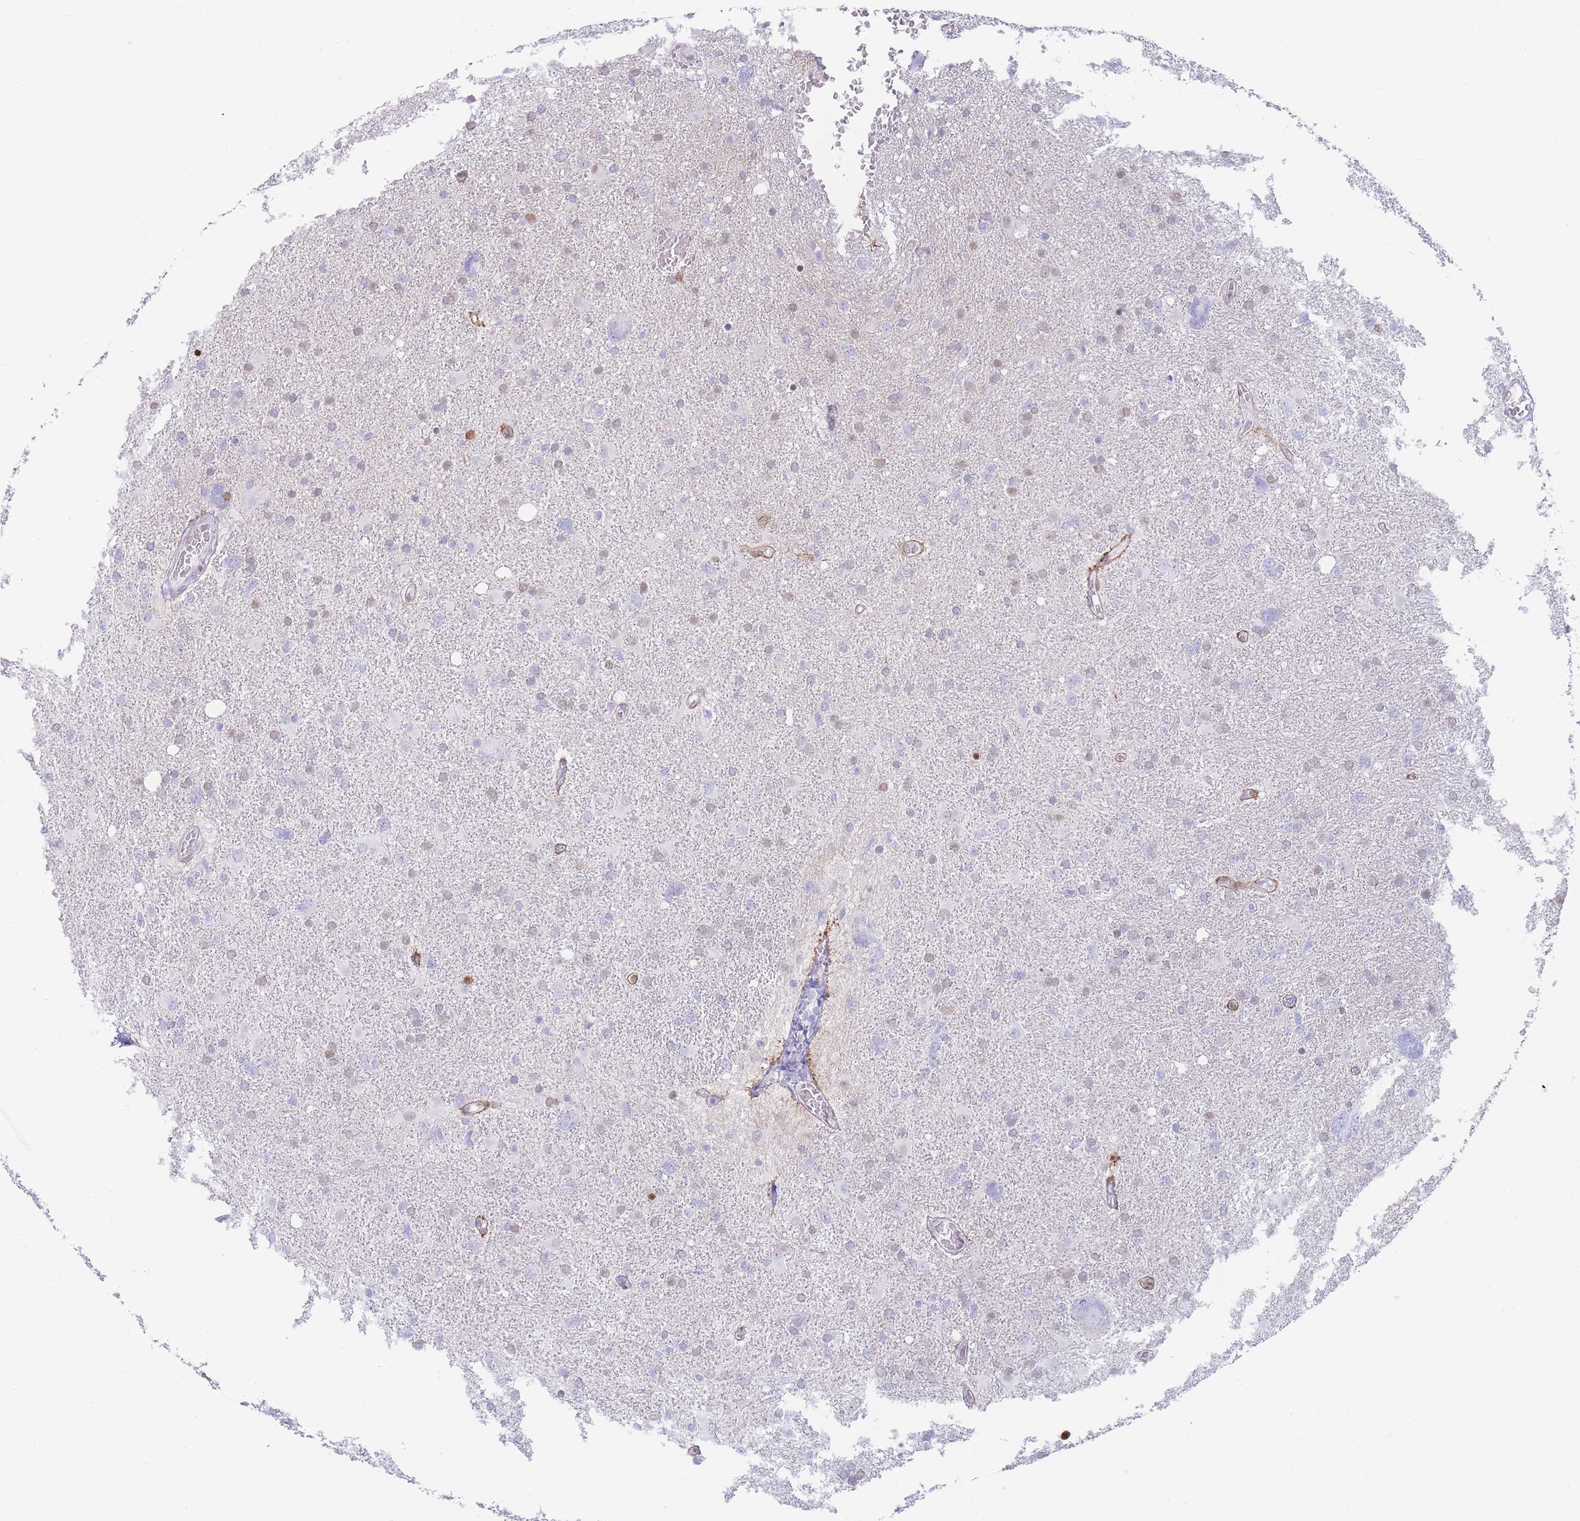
{"staining": {"intensity": "weak", "quantity": "<25%", "location": "nuclear"}, "tissue": "glioma", "cell_type": "Tumor cells", "image_type": "cancer", "snomed": [{"axis": "morphology", "description": "Glioma, malignant, High grade"}, {"axis": "topography", "description": "Brain"}], "caption": "Protein analysis of glioma reveals no significant expression in tumor cells.", "gene": "PSMB5", "patient": {"sex": "male", "age": 61}}